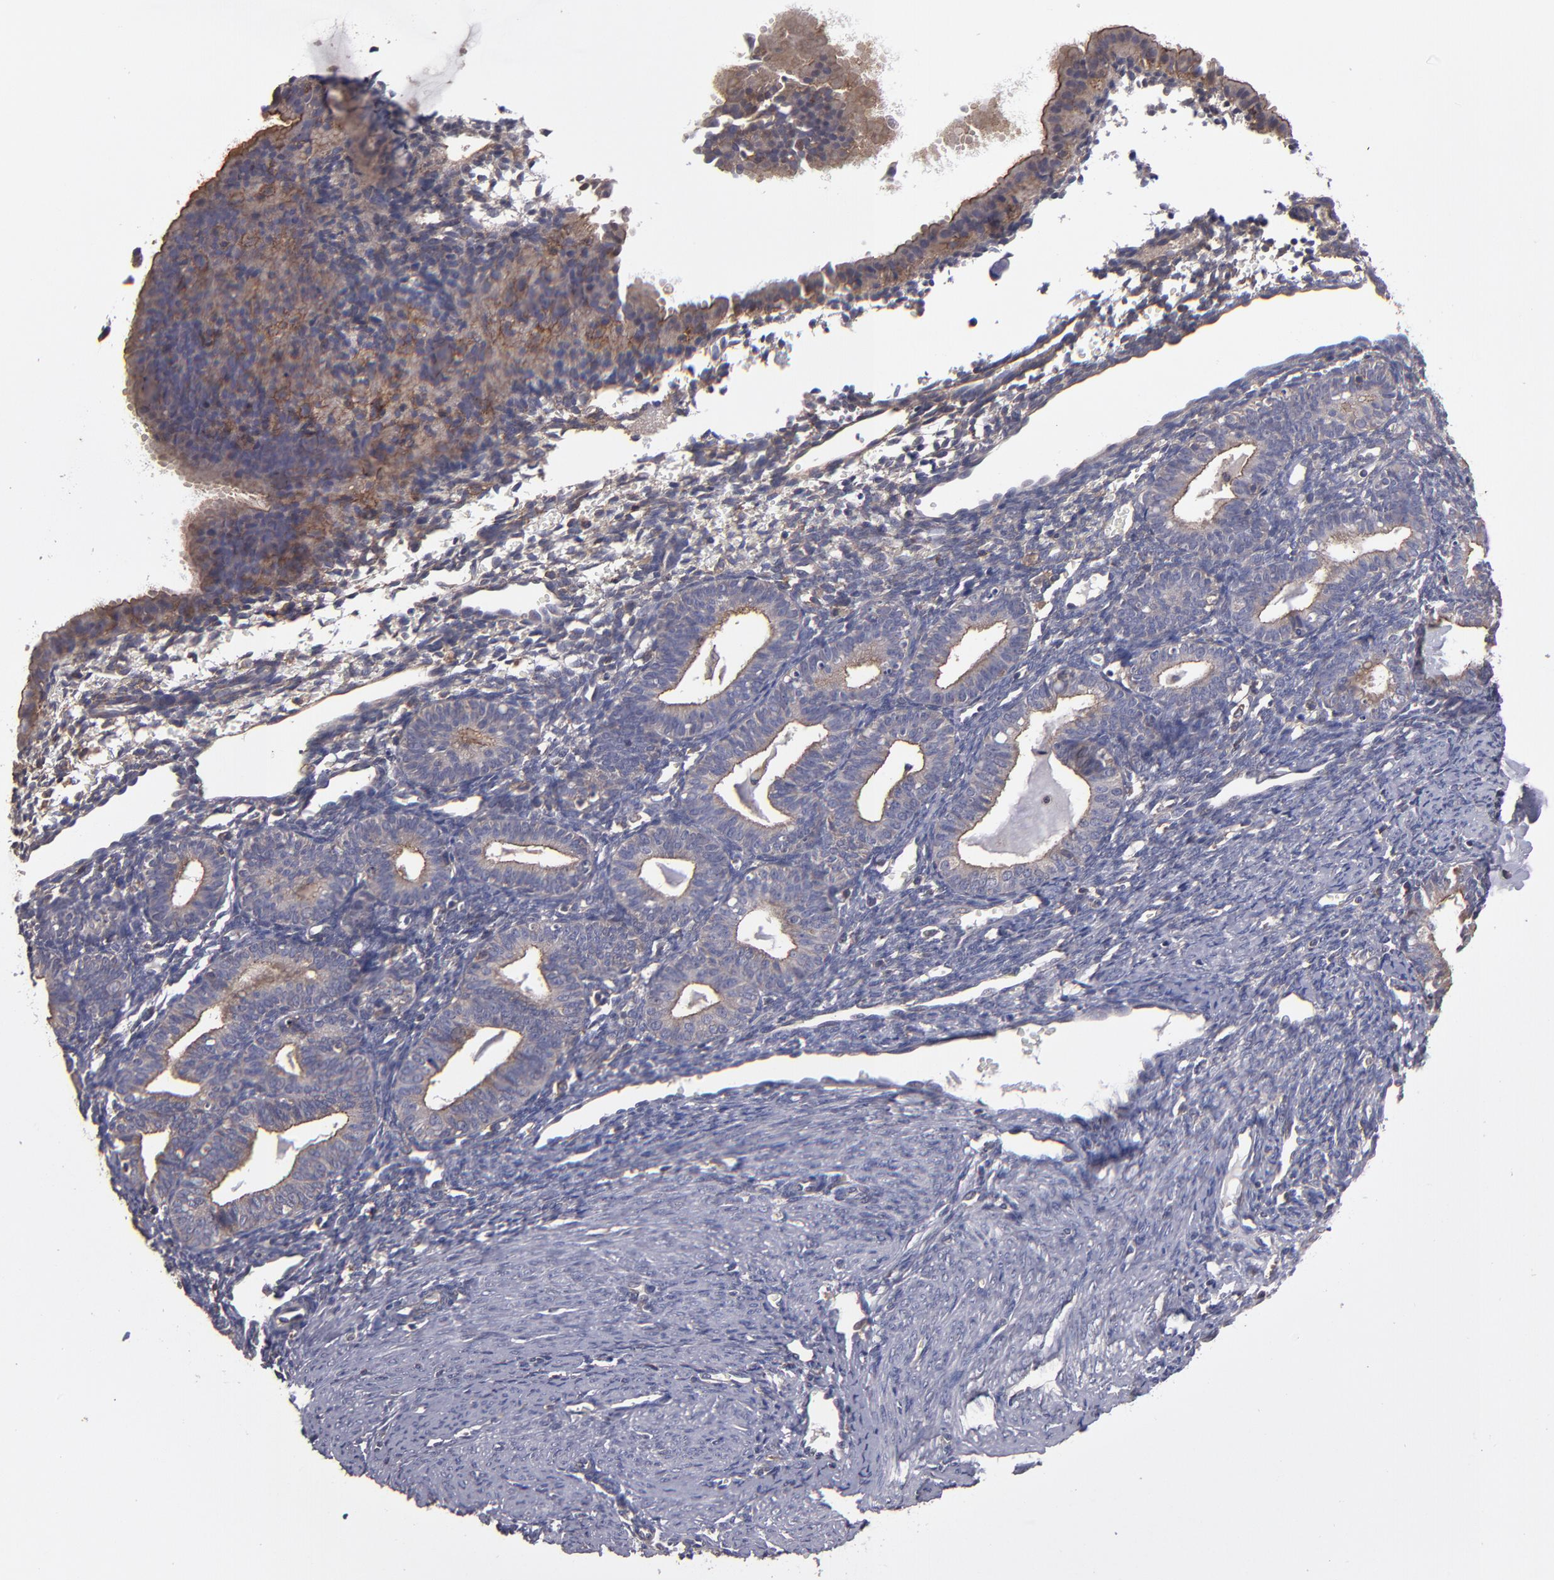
{"staining": {"intensity": "weak", "quantity": "<25%", "location": "cytoplasmic/membranous"}, "tissue": "endometrium", "cell_type": "Cells in endometrial stroma", "image_type": "normal", "snomed": [{"axis": "morphology", "description": "Normal tissue, NOS"}, {"axis": "topography", "description": "Endometrium"}], "caption": "Immunohistochemistry of unremarkable human endometrium shows no positivity in cells in endometrial stroma.", "gene": "NF2", "patient": {"sex": "female", "age": 61}}